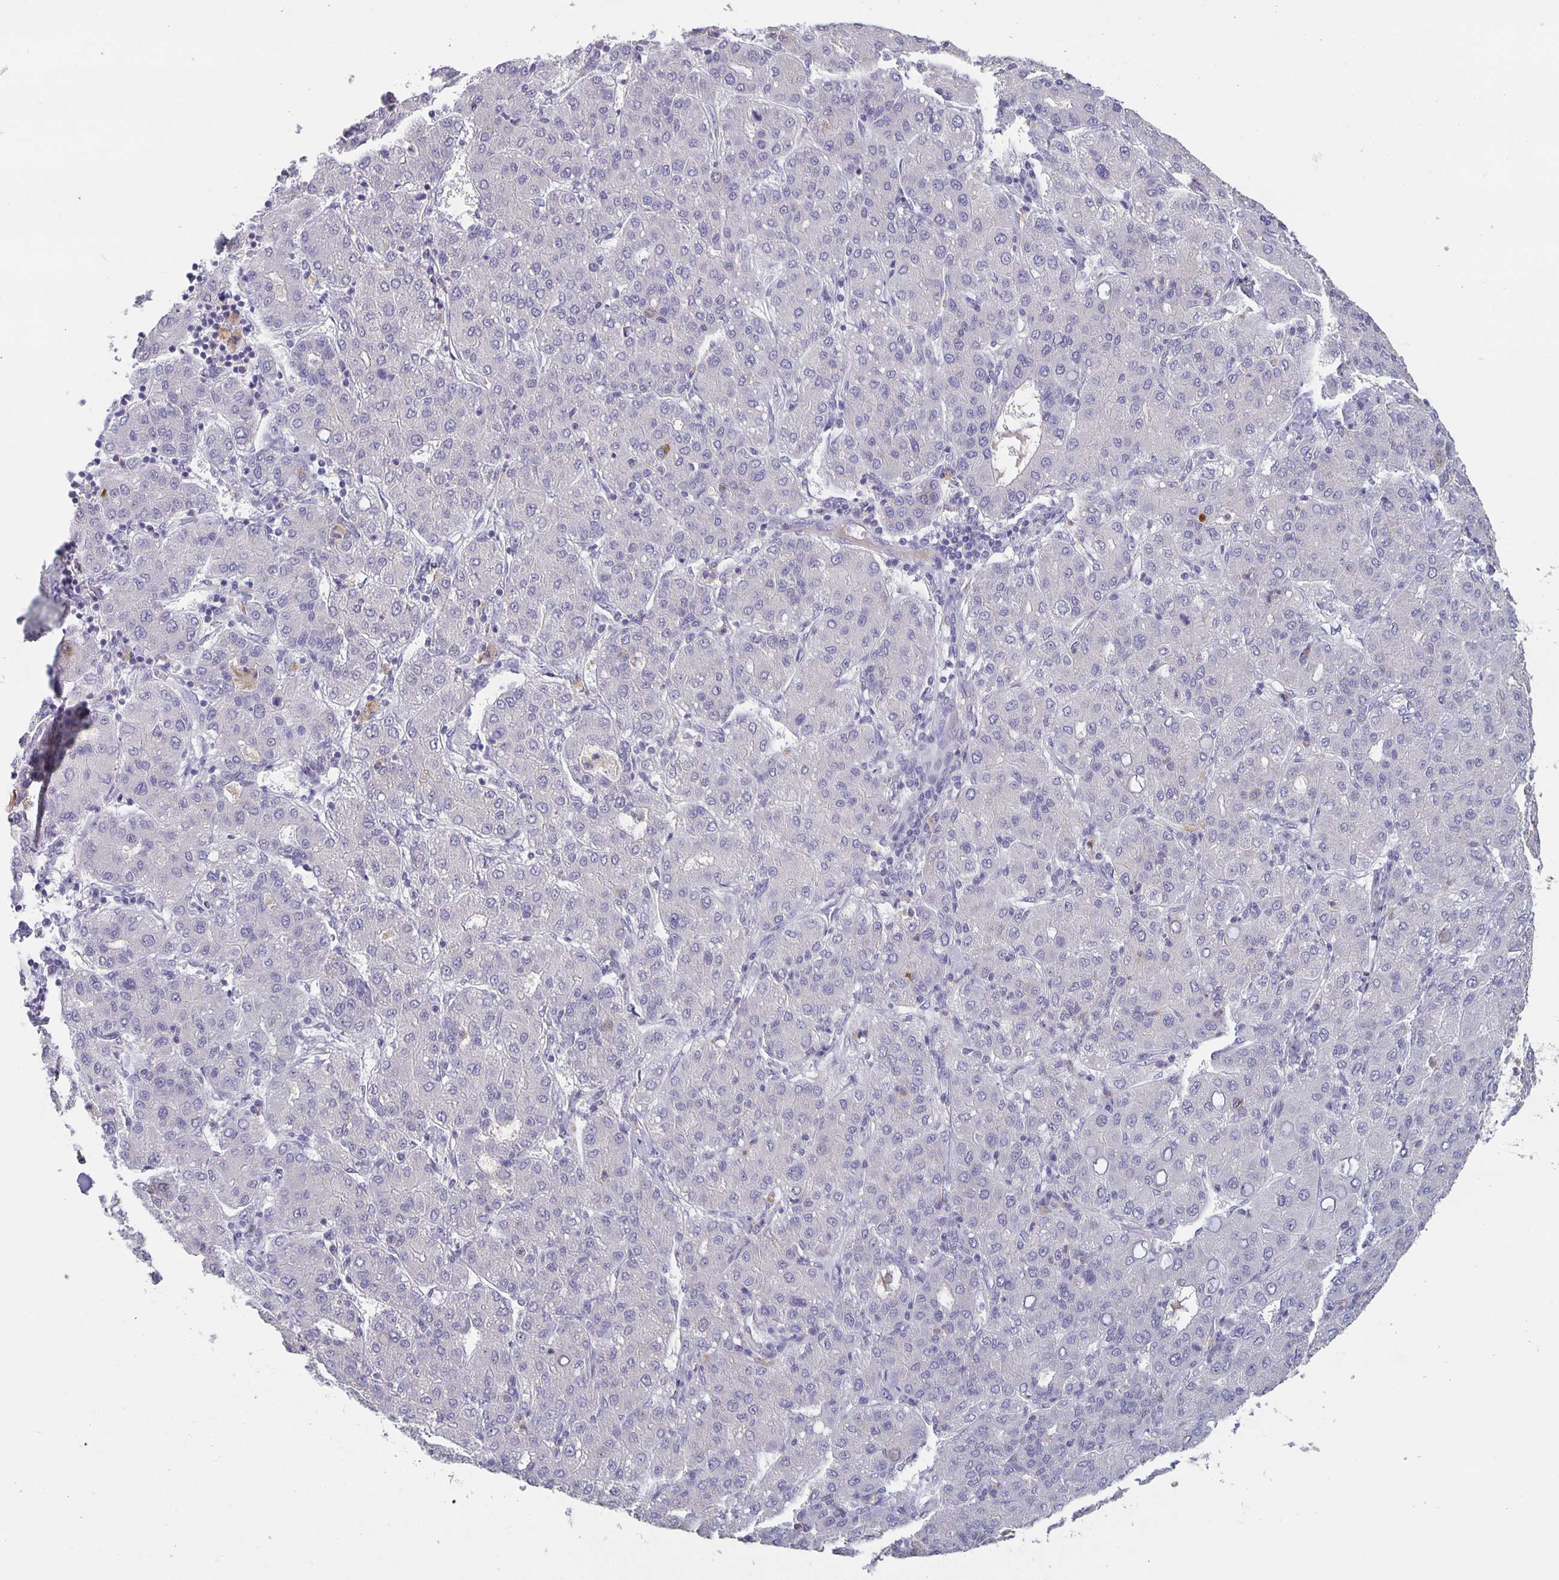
{"staining": {"intensity": "negative", "quantity": "none", "location": "none"}, "tissue": "liver cancer", "cell_type": "Tumor cells", "image_type": "cancer", "snomed": [{"axis": "morphology", "description": "Carcinoma, Hepatocellular, NOS"}, {"axis": "topography", "description": "Liver"}], "caption": "Immunohistochemistry photomicrograph of neoplastic tissue: liver cancer (hepatocellular carcinoma) stained with DAB displays no significant protein positivity in tumor cells.", "gene": "GDF15", "patient": {"sex": "male", "age": 65}}